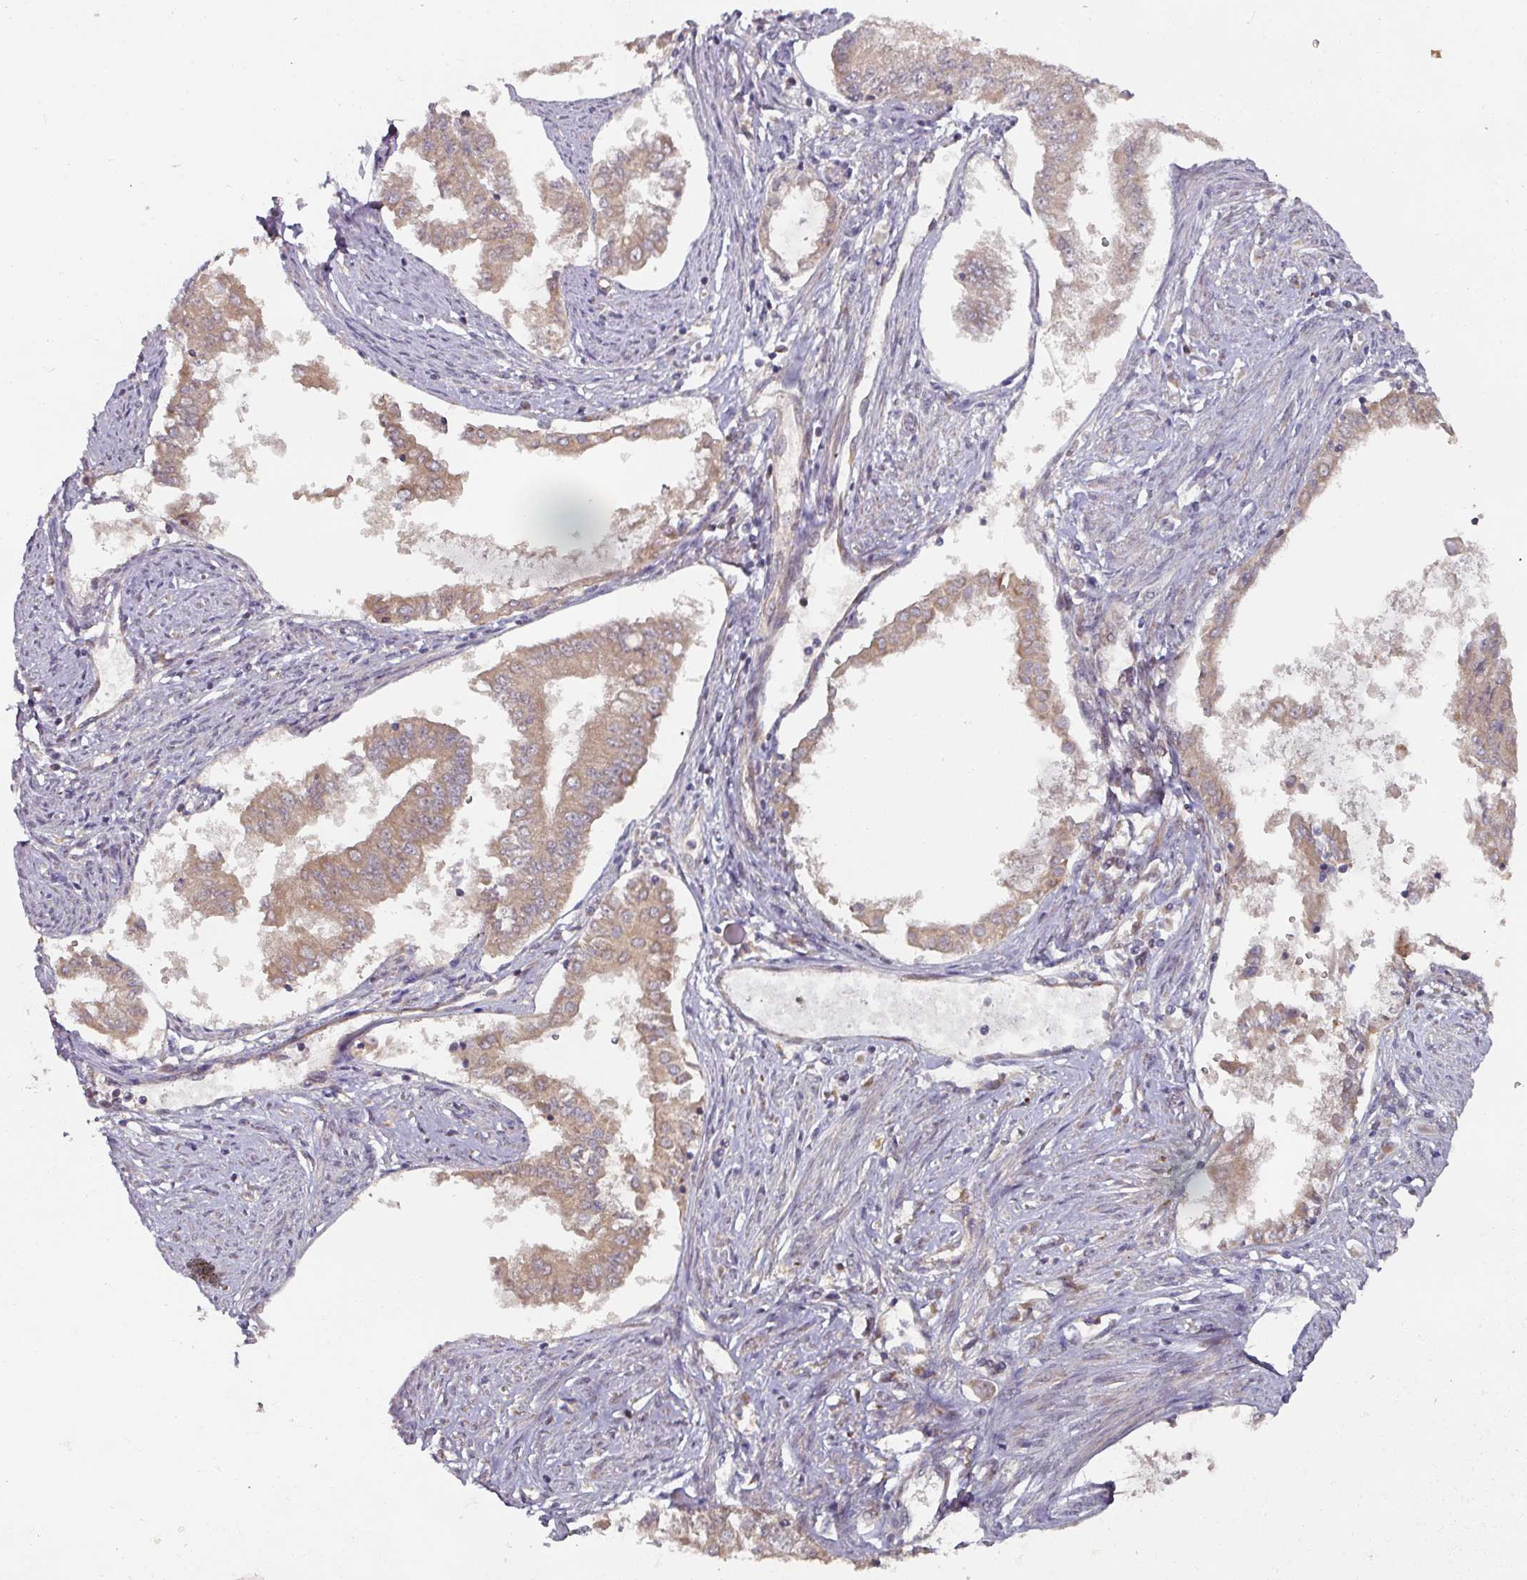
{"staining": {"intensity": "moderate", "quantity": ">75%", "location": "cytoplasmic/membranous"}, "tissue": "endometrial cancer", "cell_type": "Tumor cells", "image_type": "cancer", "snomed": [{"axis": "morphology", "description": "Adenocarcinoma, NOS"}, {"axis": "topography", "description": "Endometrium"}], "caption": "There is medium levels of moderate cytoplasmic/membranous positivity in tumor cells of endometrial adenocarcinoma, as demonstrated by immunohistochemical staining (brown color).", "gene": "DNAJC7", "patient": {"sex": "female", "age": 76}}